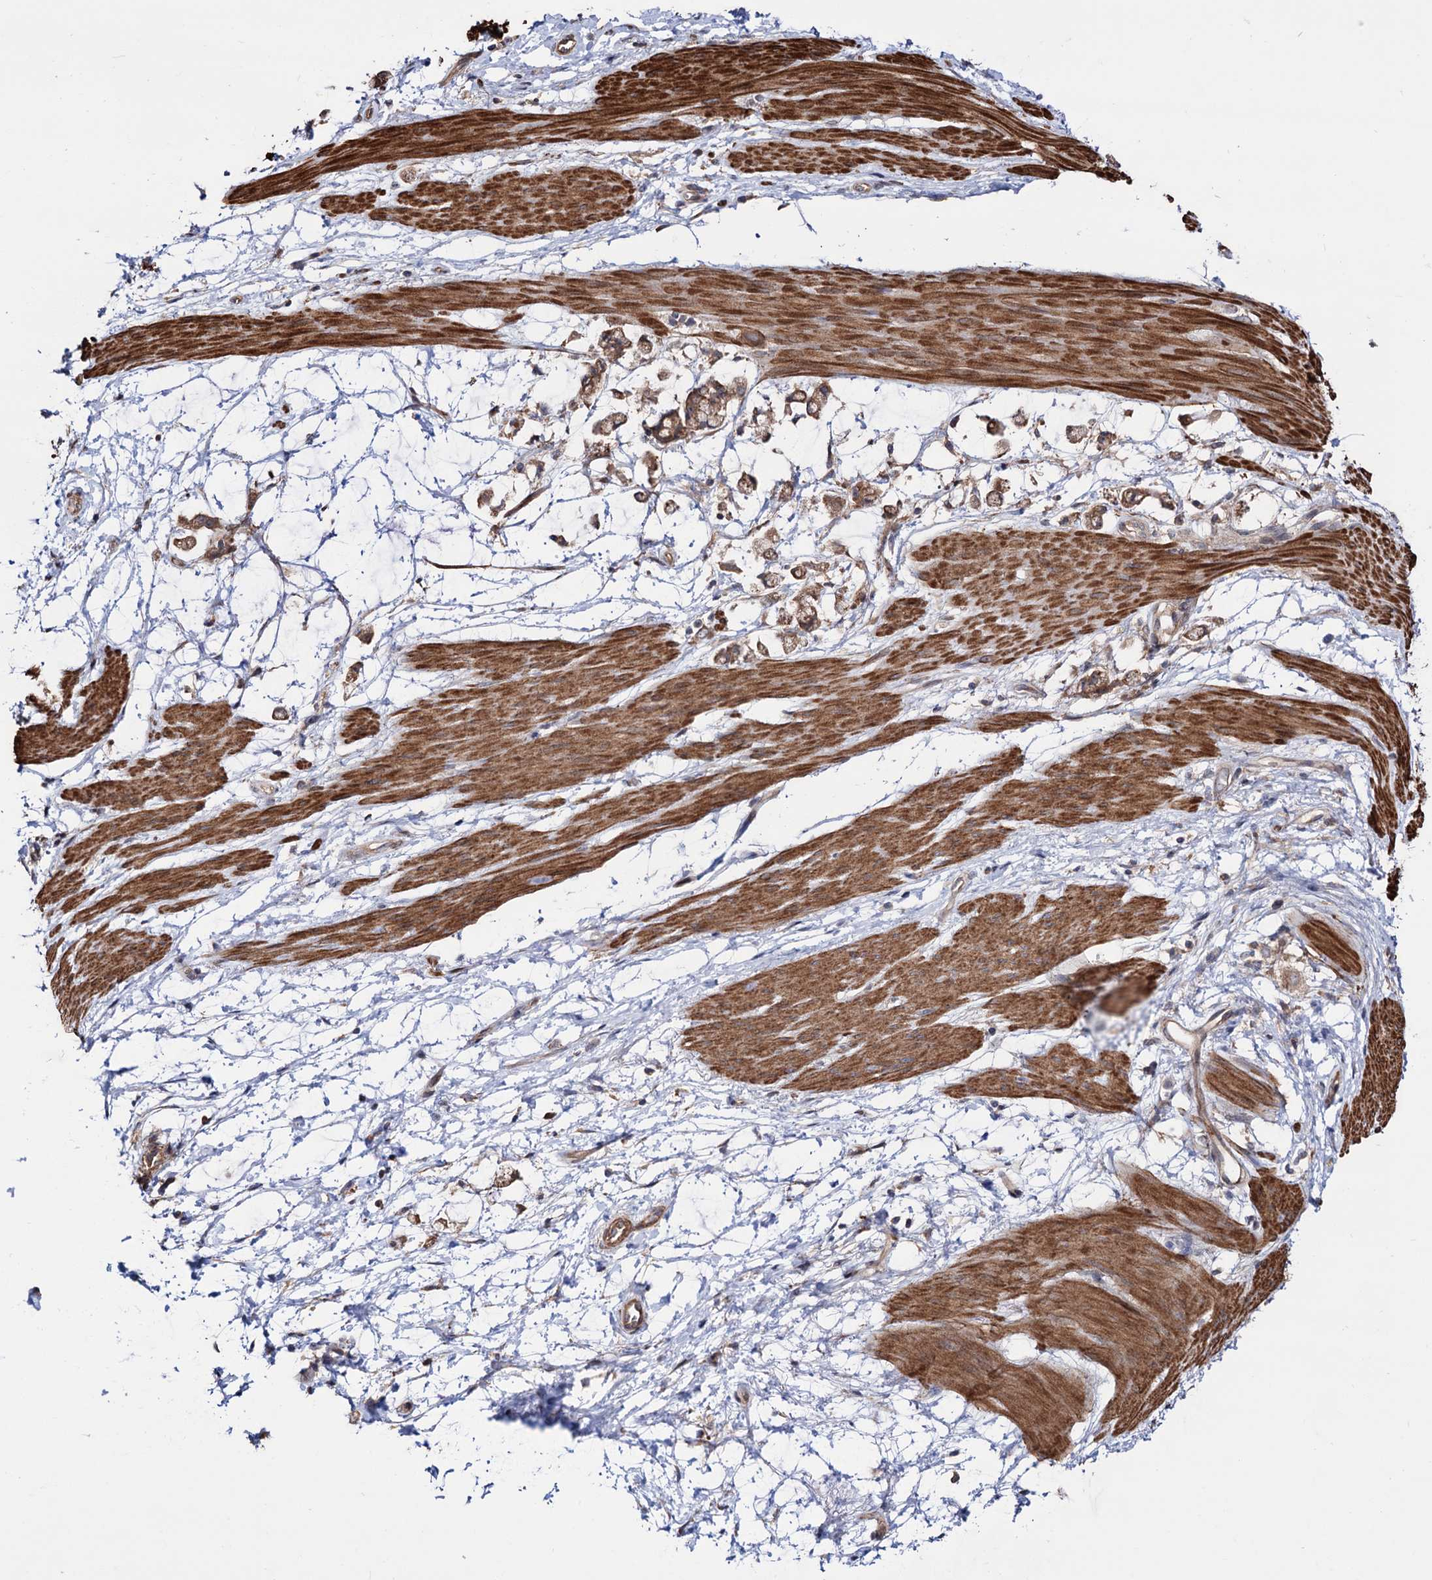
{"staining": {"intensity": "moderate", "quantity": ">75%", "location": "cytoplasmic/membranous"}, "tissue": "stomach cancer", "cell_type": "Tumor cells", "image_type": "cancer", "snomed": [{"axis": "morphology", "description": "Adenocarcinoma, NOS"}, {"axis": "topography", "description": "Stomach"}], "caption": "Immunohistochemical staining of stomach adenocarcinoma demonstrates medium levels of moderate cytoplasmic/membranous protein expression in about >75% of tumor cells. (DAB IHC with brightfield microscopy, high magnification).", "gene": "FERMT2", "patient": {"sex": "female", "age": 60}}